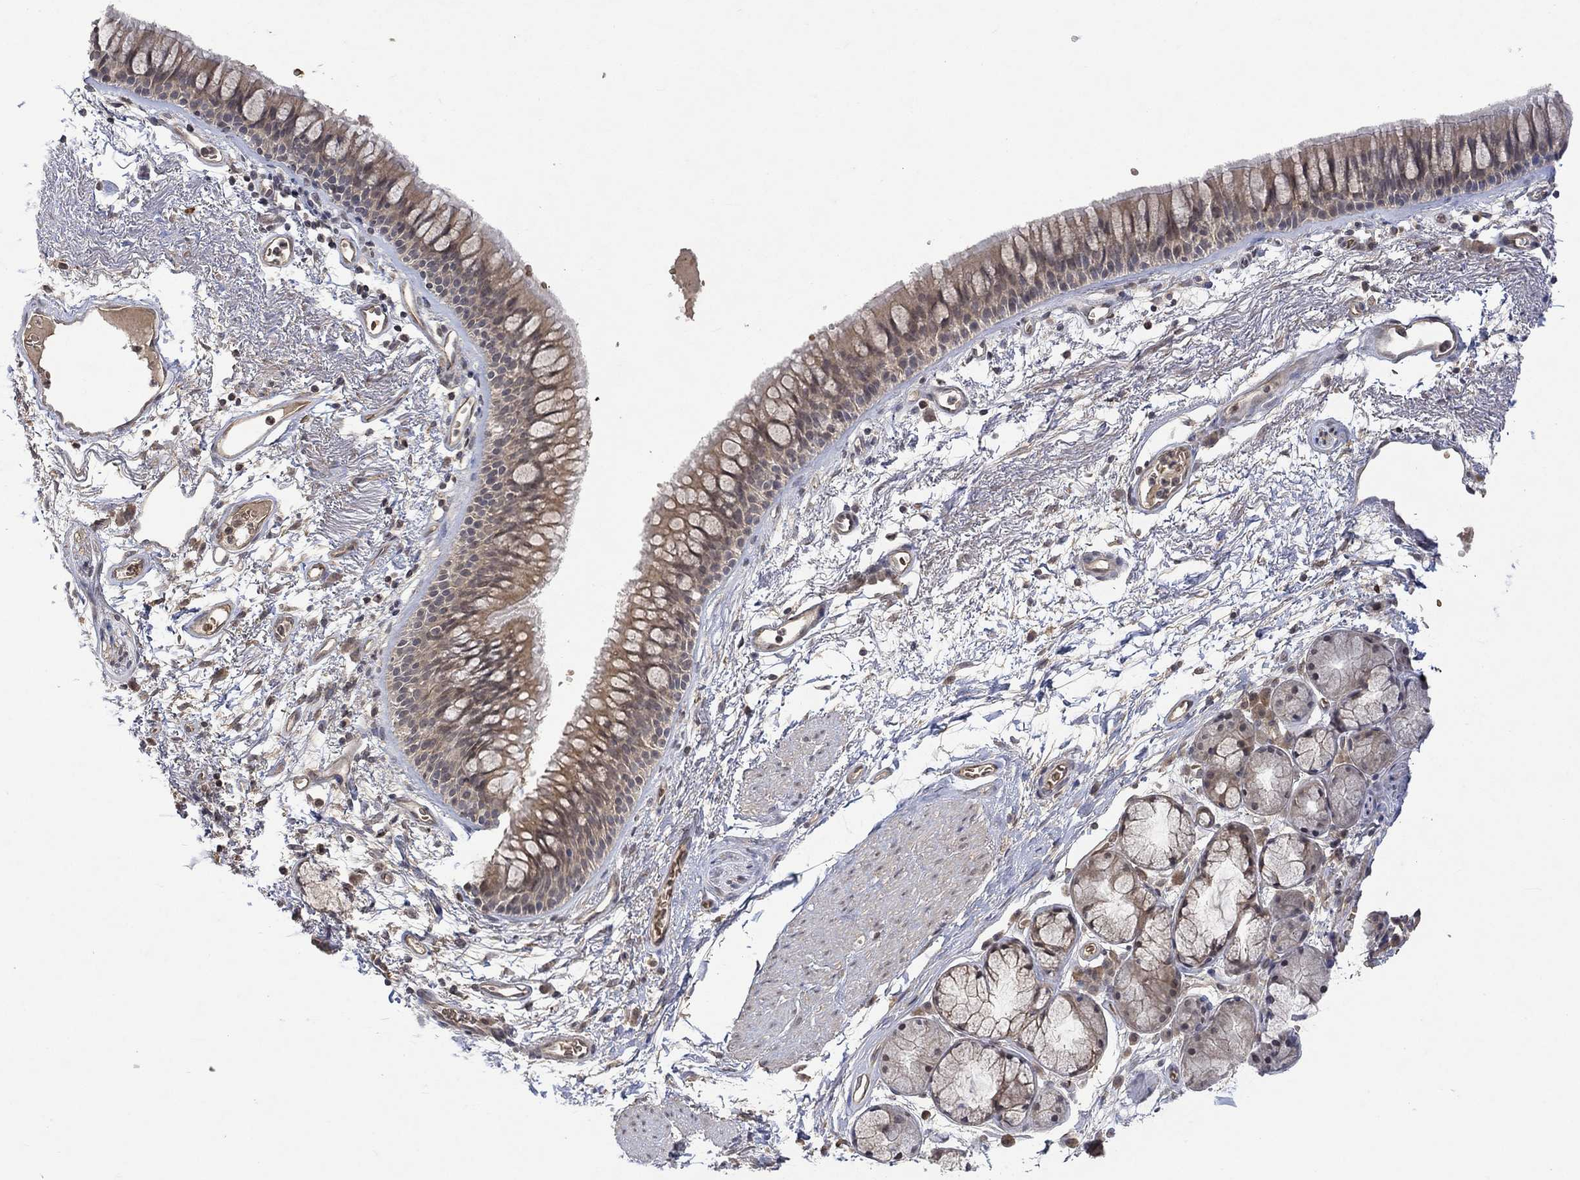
{"staining": {"intensity": "moderate", "quantity": "25%-75%", "location": "cytoplasmic/membranous"}, "tissue": "bronchus", "cell_type": "Respiratory epithelial cells", "image_type": "normal", "snomed": [{"axis": "morphology", "description": "Normal tissue, NOS"}, {"axis": "topography", "description": "Cartilage tissue"}, {"axis": "topography", "description": "Bronchus"}], "caption": "Protein analysis of unremarkable bronchus exhibits moderate cytoplasmic/membranous positivity in about 25%-75% of respiratory epithelial cells.", "gene": "GRIN2D", "patient": {"sex": "male", "age": 66}}